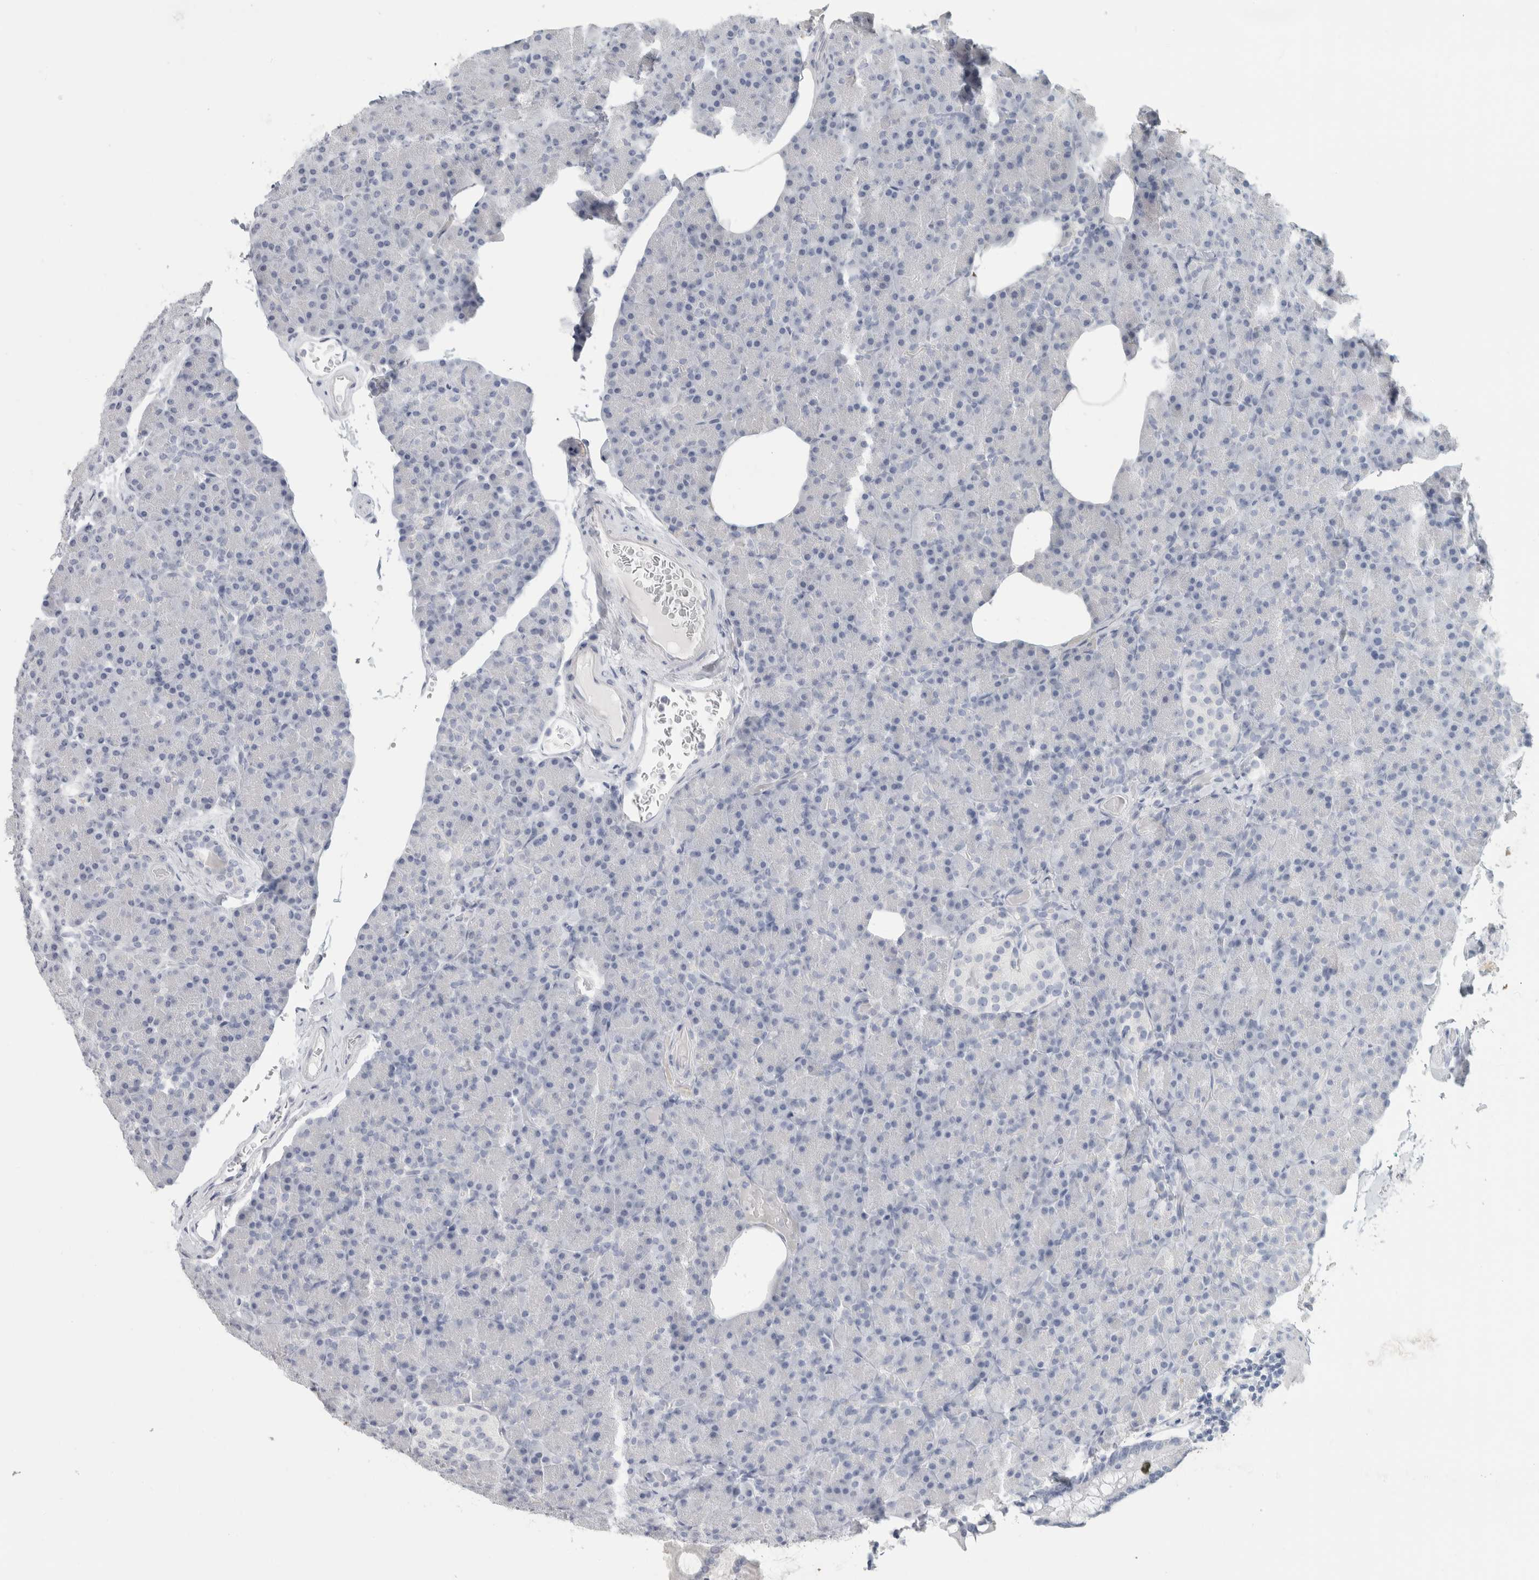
{"staining": {"intensity": "negative", "quantity": "none", "location": "none"}, "tissue": "pancreas", "cell_type": "Exocrine glandular cells", "image_type": "normal", "snomed": [{"axis": "morphology", "description": "Normal tissue, NOS"}, {"axis": "topography", "description": "Pancreas"}], "caption": "DAB (3,3'-diaminobenzidine) immunohistochemical staining of benign human pancreas shows no significant expression in exocrine glandular cells. (DAB immunohistochemistry (IHC) with hematoxylin counter stain).", "gene": "SLC6A1", "patient": {"sex": "female", "age": 43}}